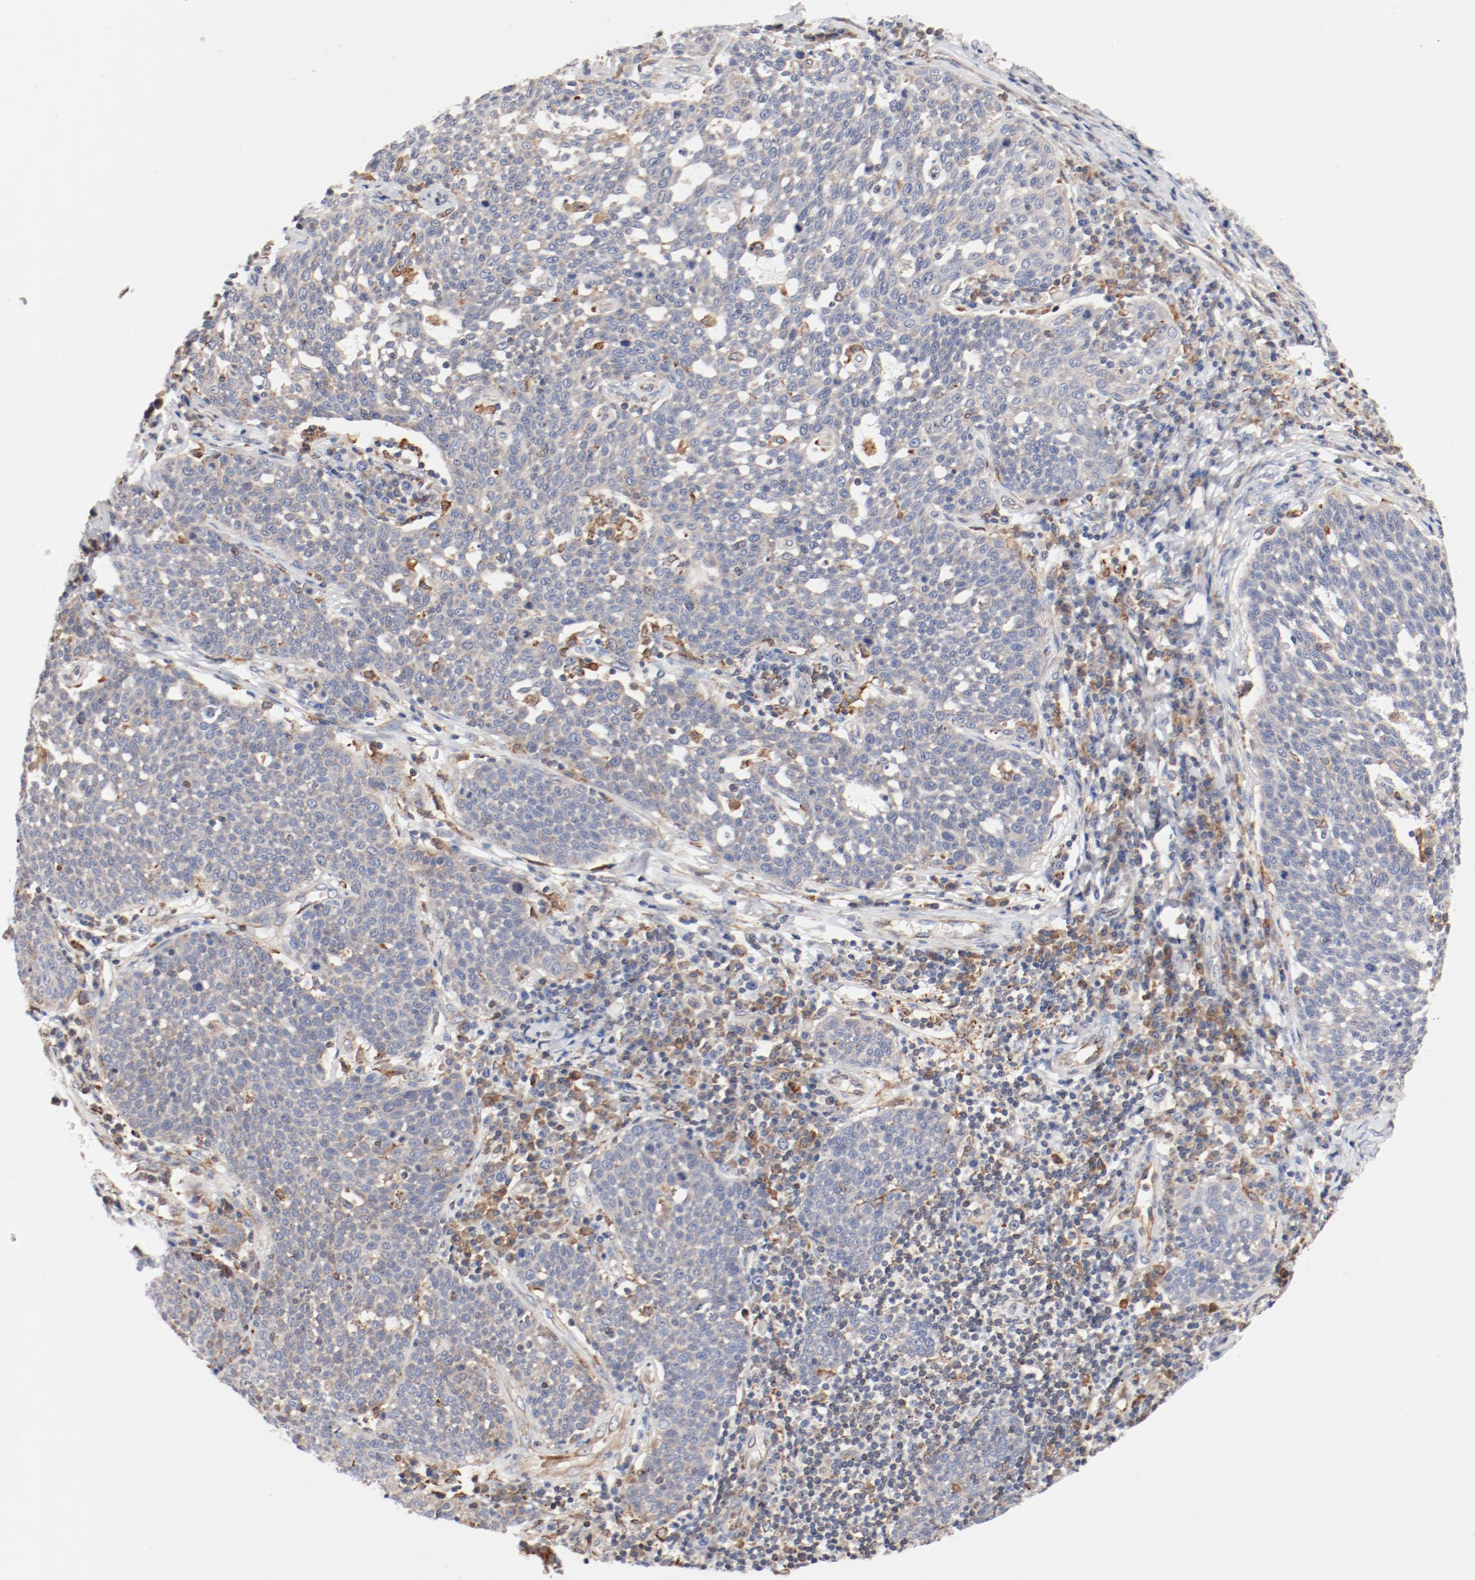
{"staining": {"intensity": "weak", "quantity": ">75%", "location": "cytoplasmic/membranous"}, "tissue": "cervical cancer", "cell_type": "Tumor cells", "image_type": "cancer", "snomed": [{"axis": "morphology", "description": "Squamous cell carcinoma, NOS"}, {"axis": "topography", "description": "Cervix"}], "caption": "High-magnification brightfield microscopy of cervical squamous cell carcinoma stained with DAB (brown) and counterstained with hematoxylin (blue). tumor cells exhibit weak cytoplasmic/membranous staining is appreciated in about>75% of cells.", "gene": "PDPK1", "patient": {"sex": "female", "age": 34}}